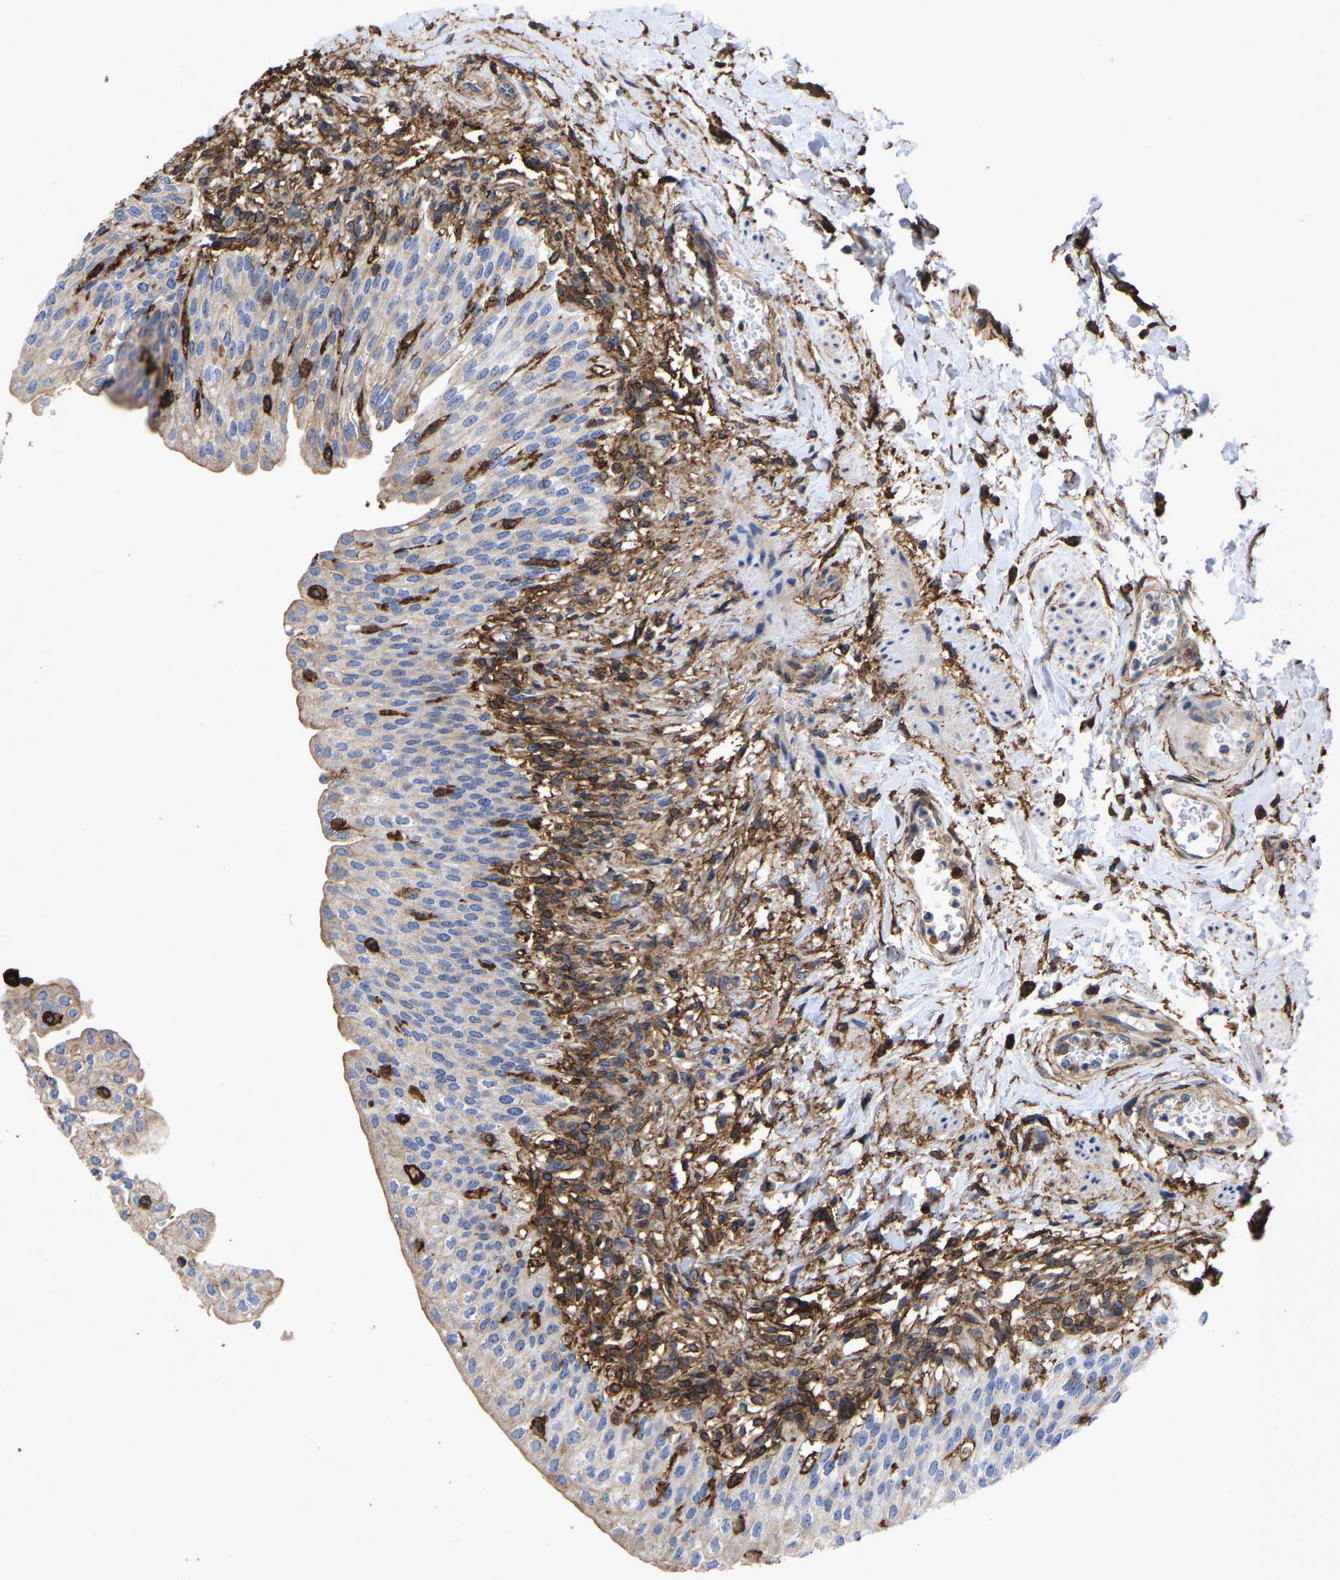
{"staining": {"intensity": "moderate", "quantity": "<25%", "location": "cytoplasmic/membranous"}, "tissue": "urinary bladder", "cell_type": "Urothelial cells", "image_type": "normal", "snomed": [{"axis": "morphology", "description": "Normal tissue, NOS"}, {"axis": "topography", "description": "Urinary bladder"}], "caption": "Urothelial cells reveal low levels of moderate cytoplasmic/membranous positivity in approximately <25% of cells in unremarkable urinary bladder. (IHC, brightfield microscopy, high magnification).", "gene": "LIF", "patient": {"sex": "female", "age": 60}}